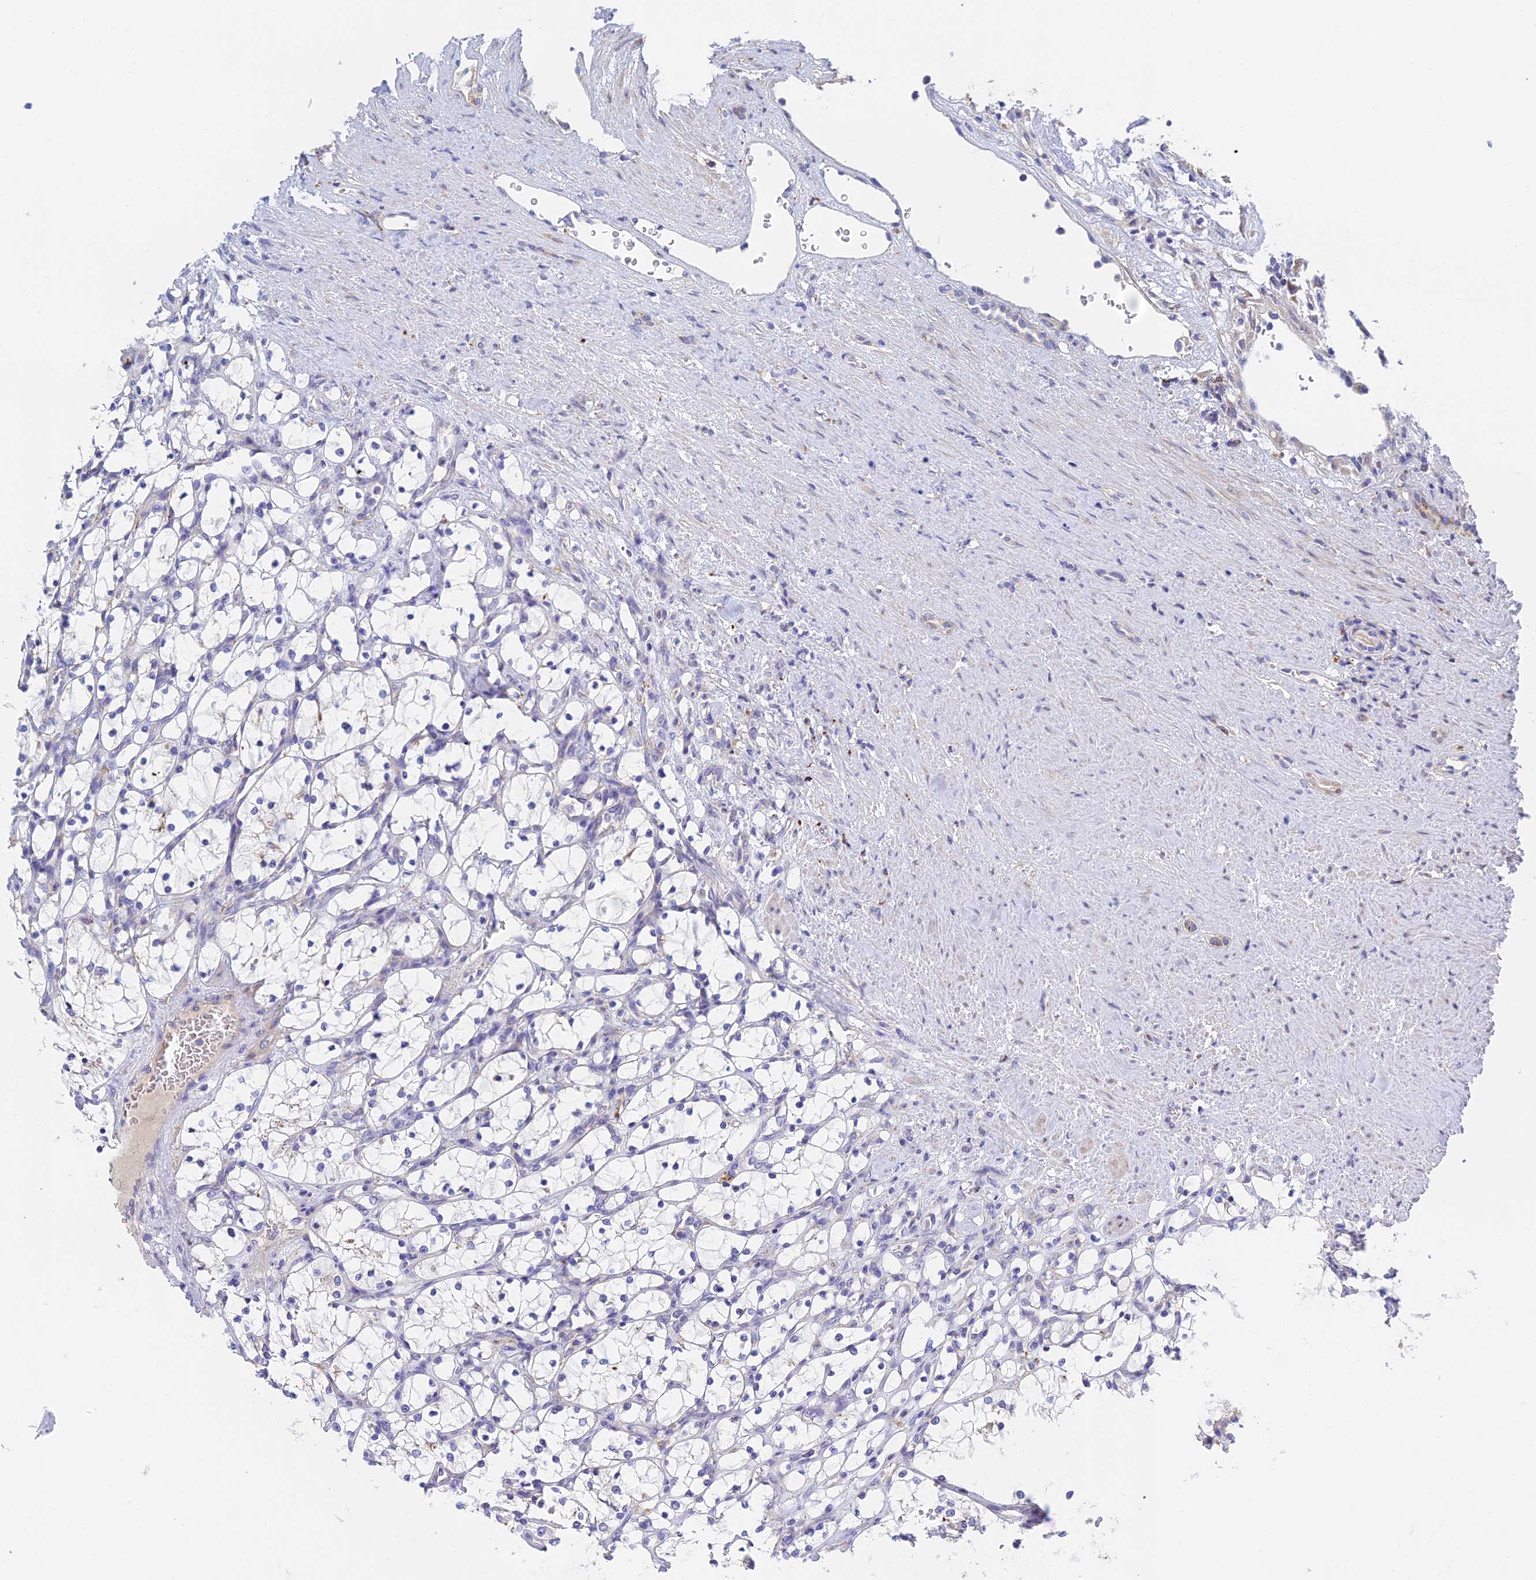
{"staining": {"intensity": "negative", "quantity": "none", "location": "none"}, "tissue": "renal cancer", "cell_type": "Tumor cells", "image_type": "cancer", "snomed": [{"axis": "morphology", "description": "Adenocarcinoma, NOS"}, {"axis": "topography", "description": "Kidney"}], "caption": "IHC of renal cancer (adenocarcinoma) shows no staining in tumor cells.", "gene": "RPGRIP1L", "patient": {"sex": "female", "age": 69}}